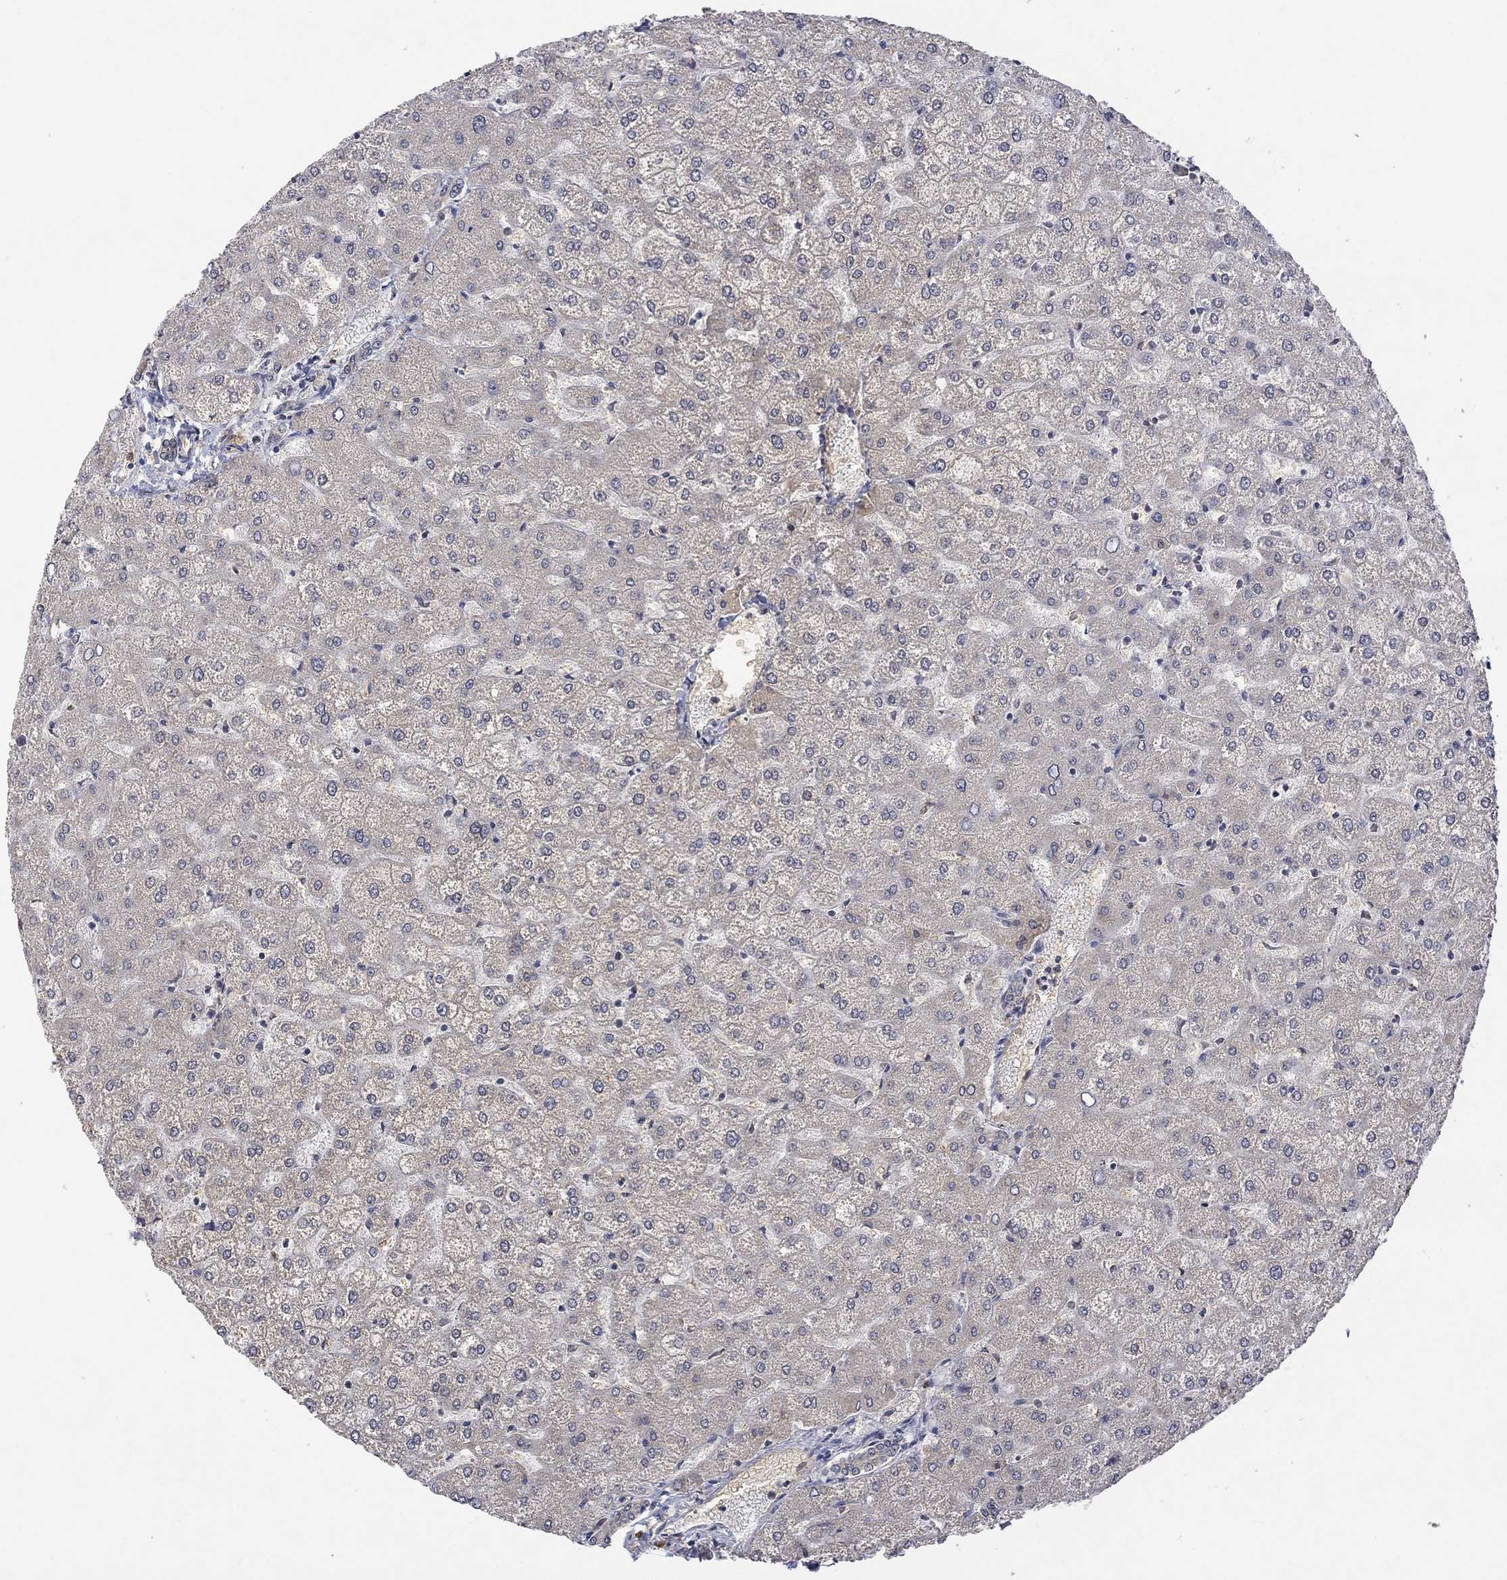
{"staining": {"intensity": "negative", "quantity": "none", "location": "none"}, "tissue": "liver", "cell_type": "Cholangiocytes", "image_type": "normal", "snomed": [{"axis": "morphology", "description": "Normal tissue, NOS"}, {"axis": "topography", "description": "Liver"}], "caption": "DAB (3,3'-diaminobenzidine) immunohistochemical staining of unremarkable liver demonstrates no significant expression in cholangiocytes. Nuclei are stained in blue.", "gene": "GRIN2D", "patient": {"sex": "female", "age": 32}}